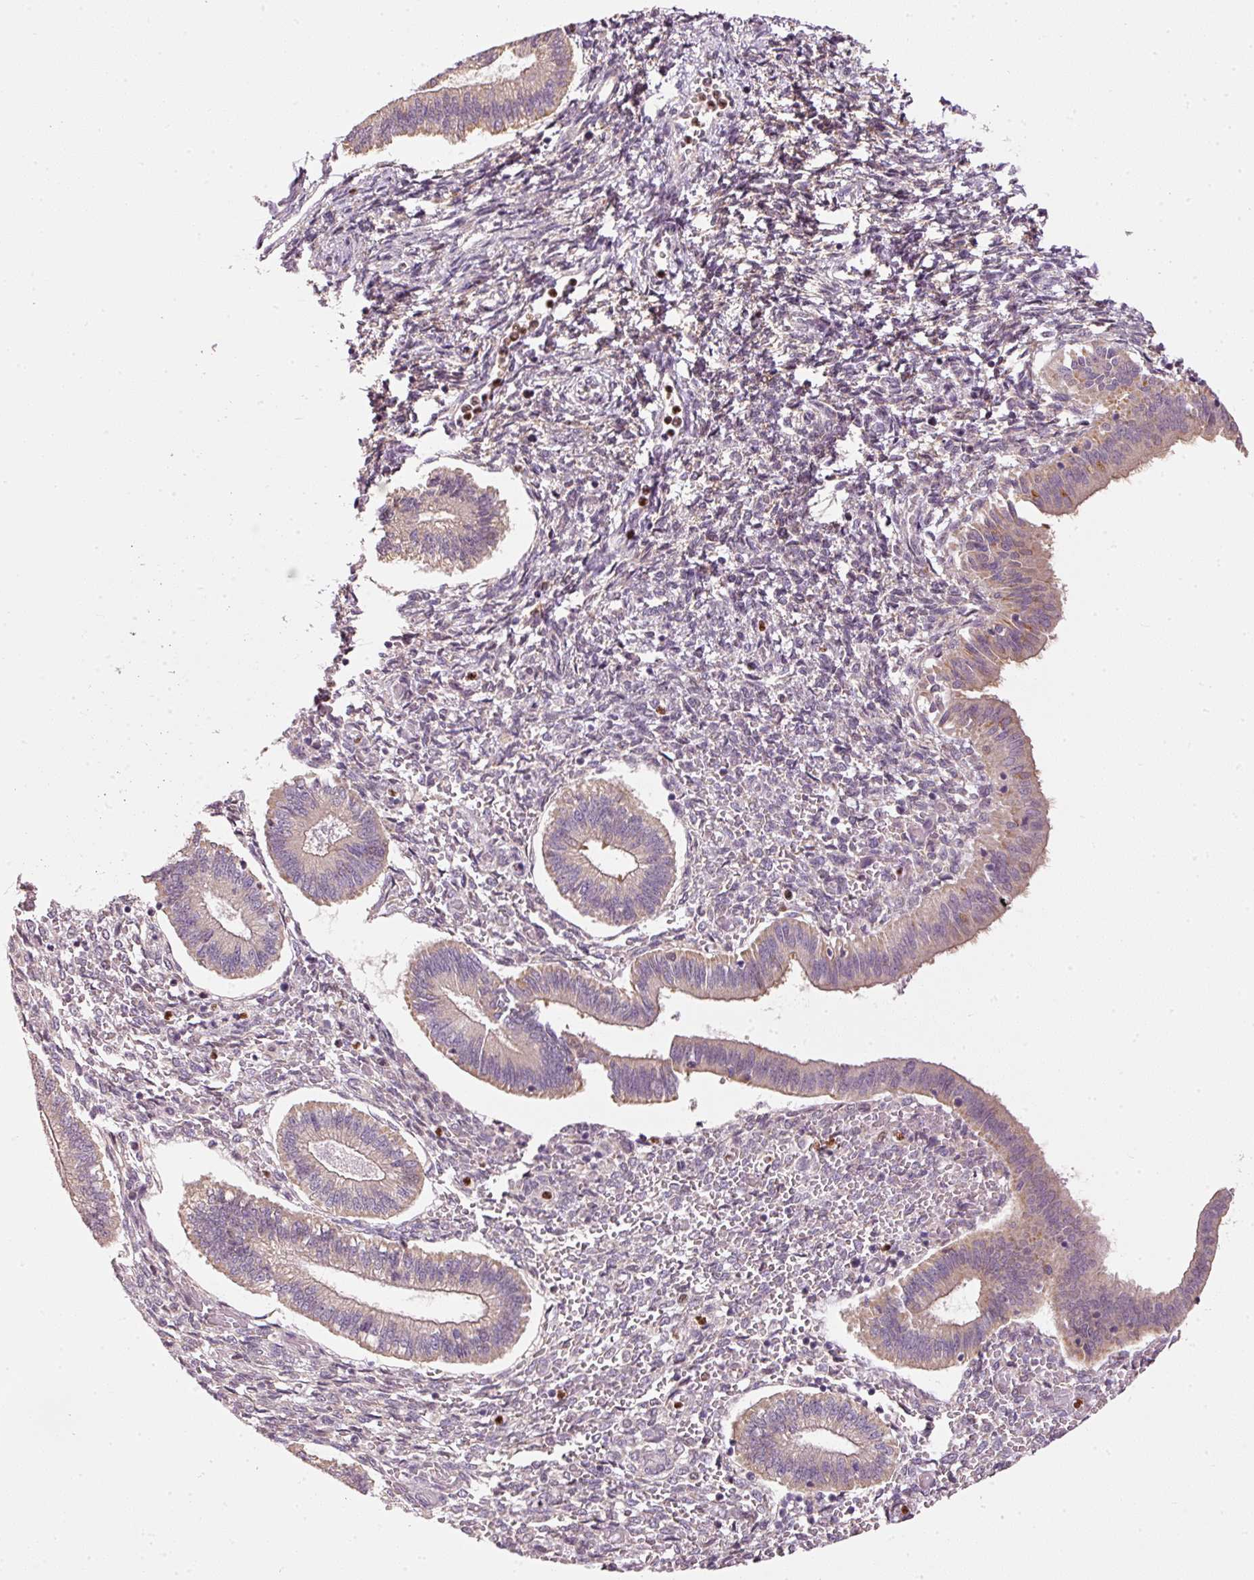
{"staining": {"intensity": "weak", "quantity": "25%-75%", "location": "cytoplasmic/membranous"}, "tissue": "endometrium", "cell_type": "Cells in endometrial stroma", "image_type": "normal", "snomed": [{"axis": "morphology", "description": "Normal tissue, NOS"}, {"axis": "topography", "description": "Endometrium"}], "caption": "Human endometrium stained for a protein (brown) shows weak cytoplasmic/membranous positive positivity in about 25%-75% of cells in endometrial stroma.", "gene": "MTHFD1L", "patient": {"sex": "female", "age": 25}}